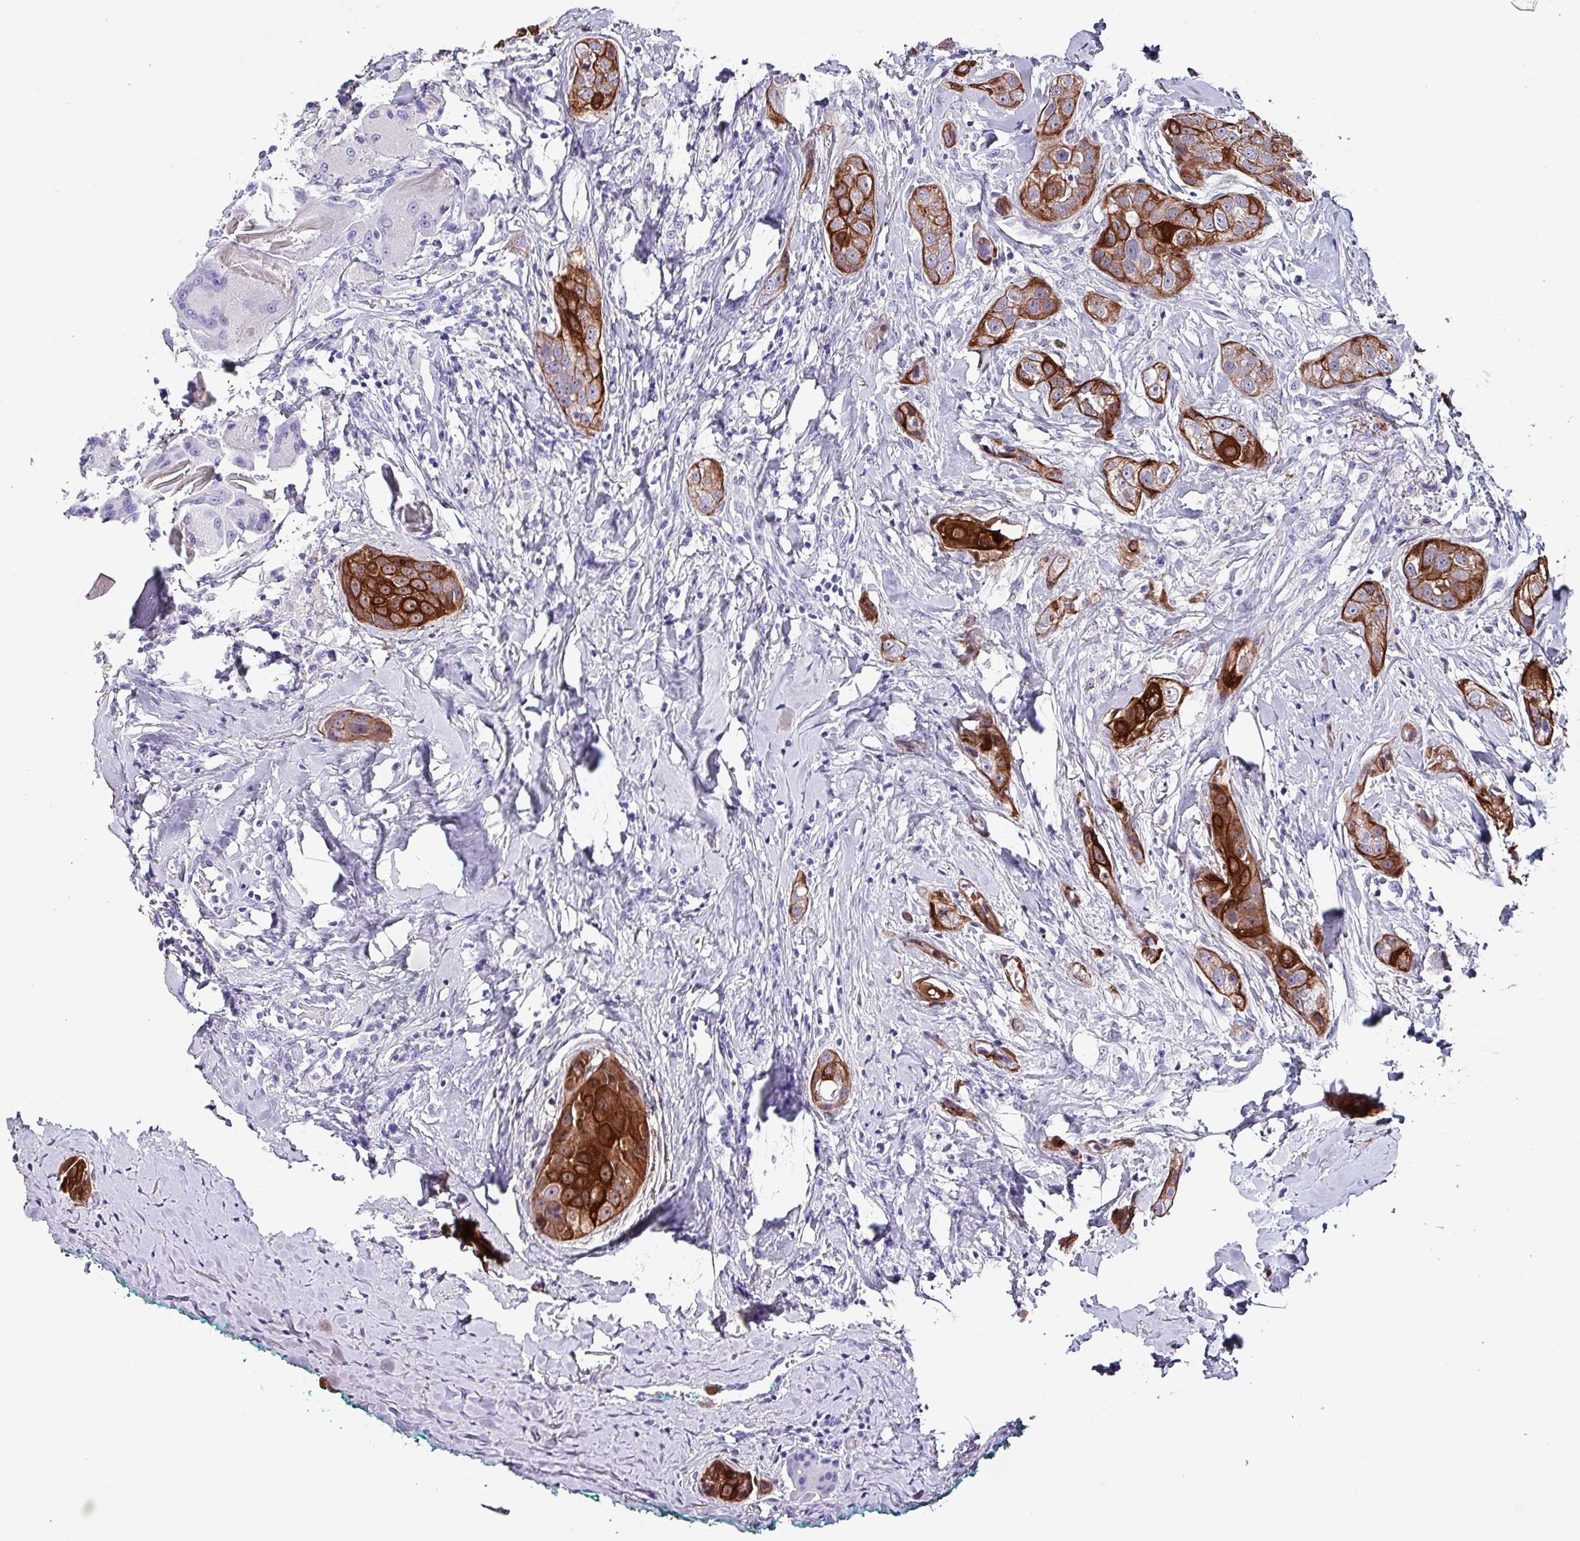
{"staining": {"intensity": "strong", "quantity": ">75%", "location": "cytoplasmic/membranous"}, "tissue": "head and neck cancer", "cell_type": "Tumor cells", "image_type": "cancer", "snomed": [{"axis": "morphology", "description": "Normal tissue, NOS"}, {"axis": "morphology", "description": "Squamous cell carcinoma, NOS"}, {"axis": "topography", "description": "Skeletal muscle"}, {"axis": "topography", "description": "Head-Neck"}], "caption": "DAB immunohistochemical staining of squamous cell carcinoma (head and neck) demonstrates strong cytoplasmic/membranous protein staining in about >75% of tumor cells.", "gene": "KRT6C", "patient": {"sex": "male", "age": 51}}